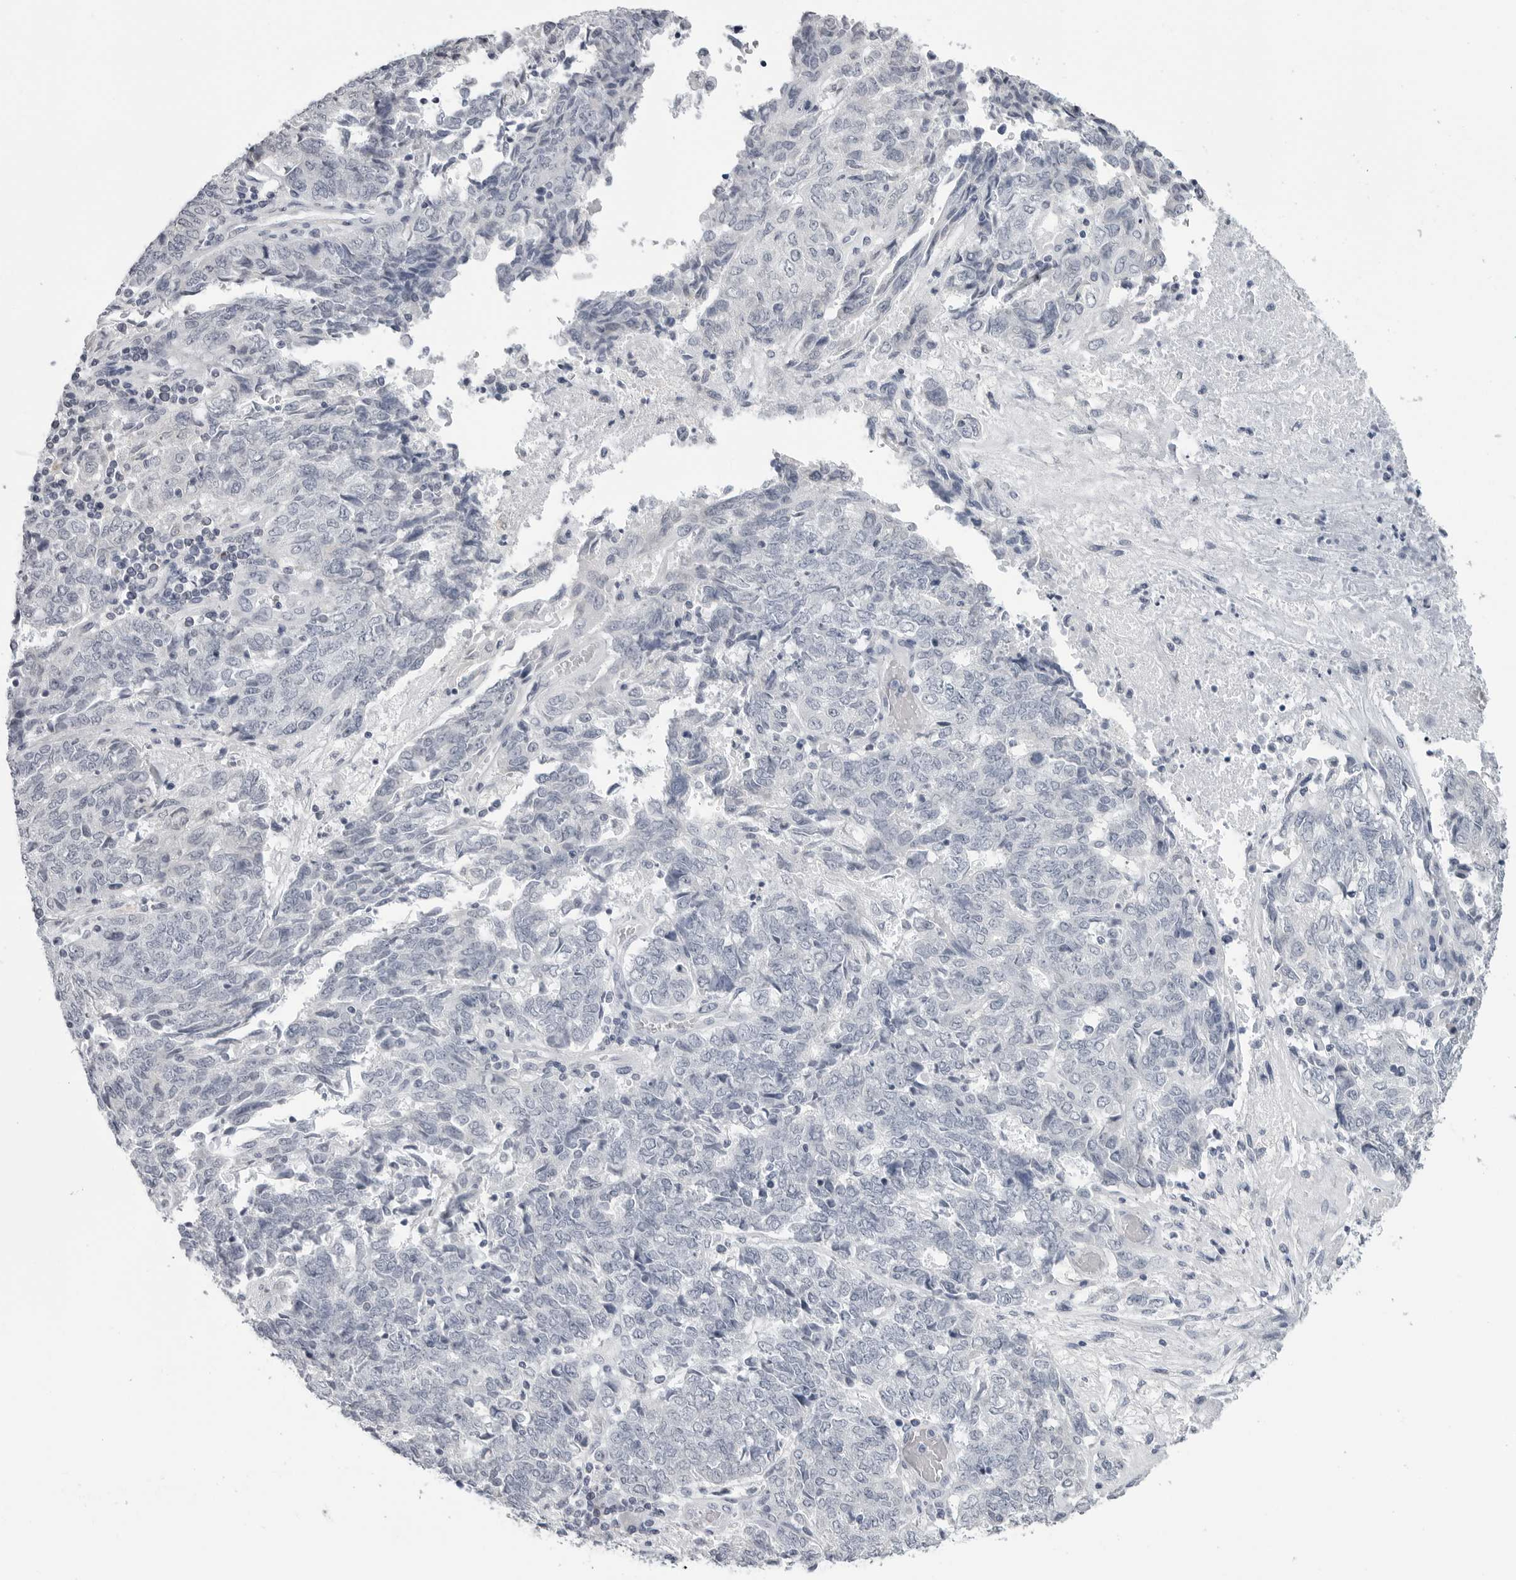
{"staining": {"intensity": "negative", "quantity": "none", "location": "none"}, "tissue": "endometrial cancer", "cell_type": "Tumor cells", "image_type": "cancer", "snomed": [{"axis": "morphology", "description": "Adenocarcinoma, NOS"}, {"axis": "topography", "description": "Endometrium"}], "caption": "High power microscopy micrograph of an immunohistochemistry photomicrograph of endometrial adenocarcinoma, revealing no significant expression in tumor cells.", "gene": "PGA3", "patient": {"sex": "female", "age": 80}}